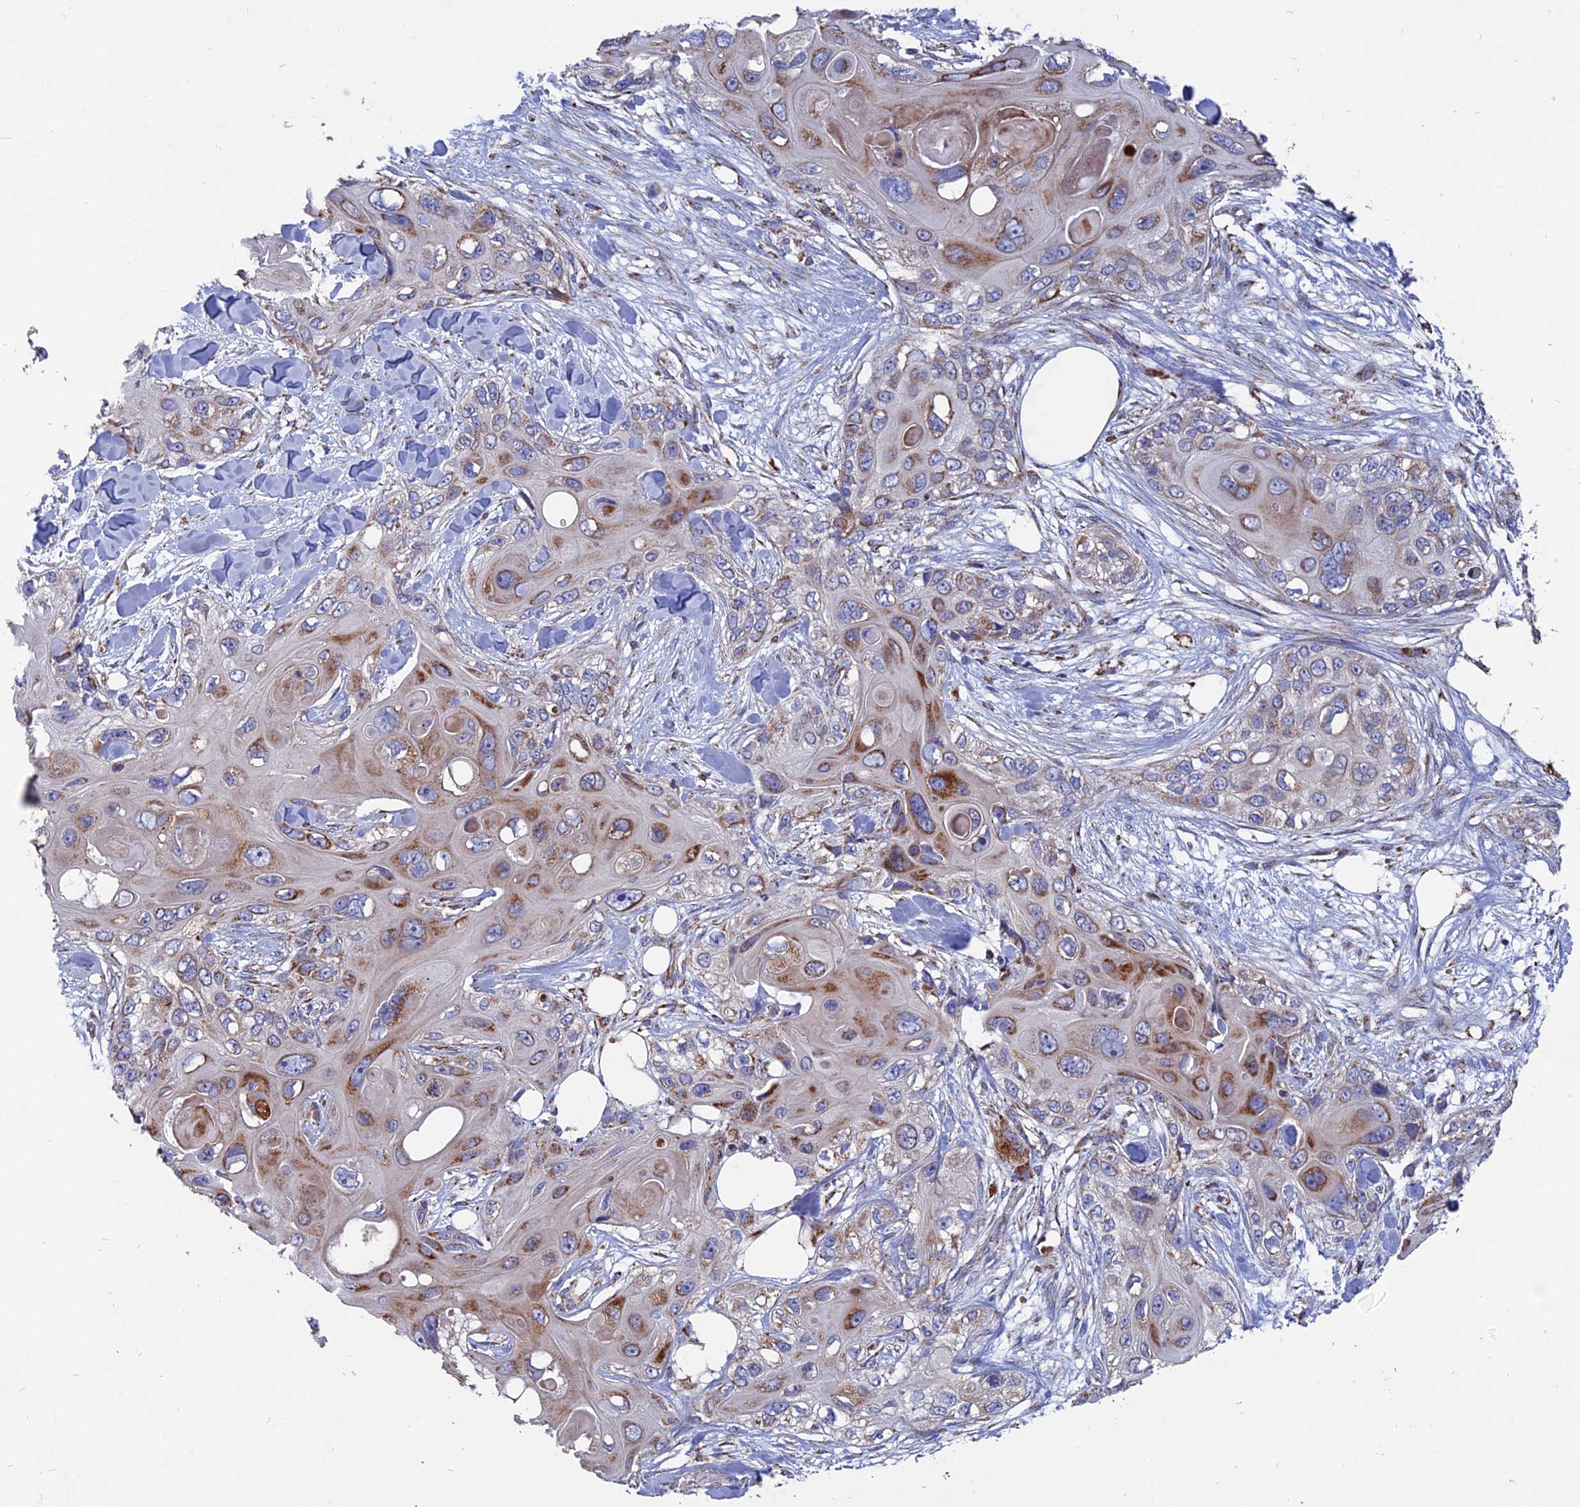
{"staining": {"intensity": "moderate", "quantity": "<25%", "location": "cytoplasmic/membranous"}, "tissue": "skin cancer", "cell_type": "Tumor cells", "image_type": "cancer", "snomed": [{"axis": "morphology", "description": "Normal tissue, NOS"}, {"axis": "morphology", "description": "Squamous cell carcinoma, NOS"}, {"axis": "topography", "description": "Skin"}], "caption": "IHC (DAB) staining of human skin cancer shows moderate cytoplasmic/membranous protein positivity in about <25% of tumor cells.", "gene": "TGFA", "patient": {"sex": "male", "age": 72}}